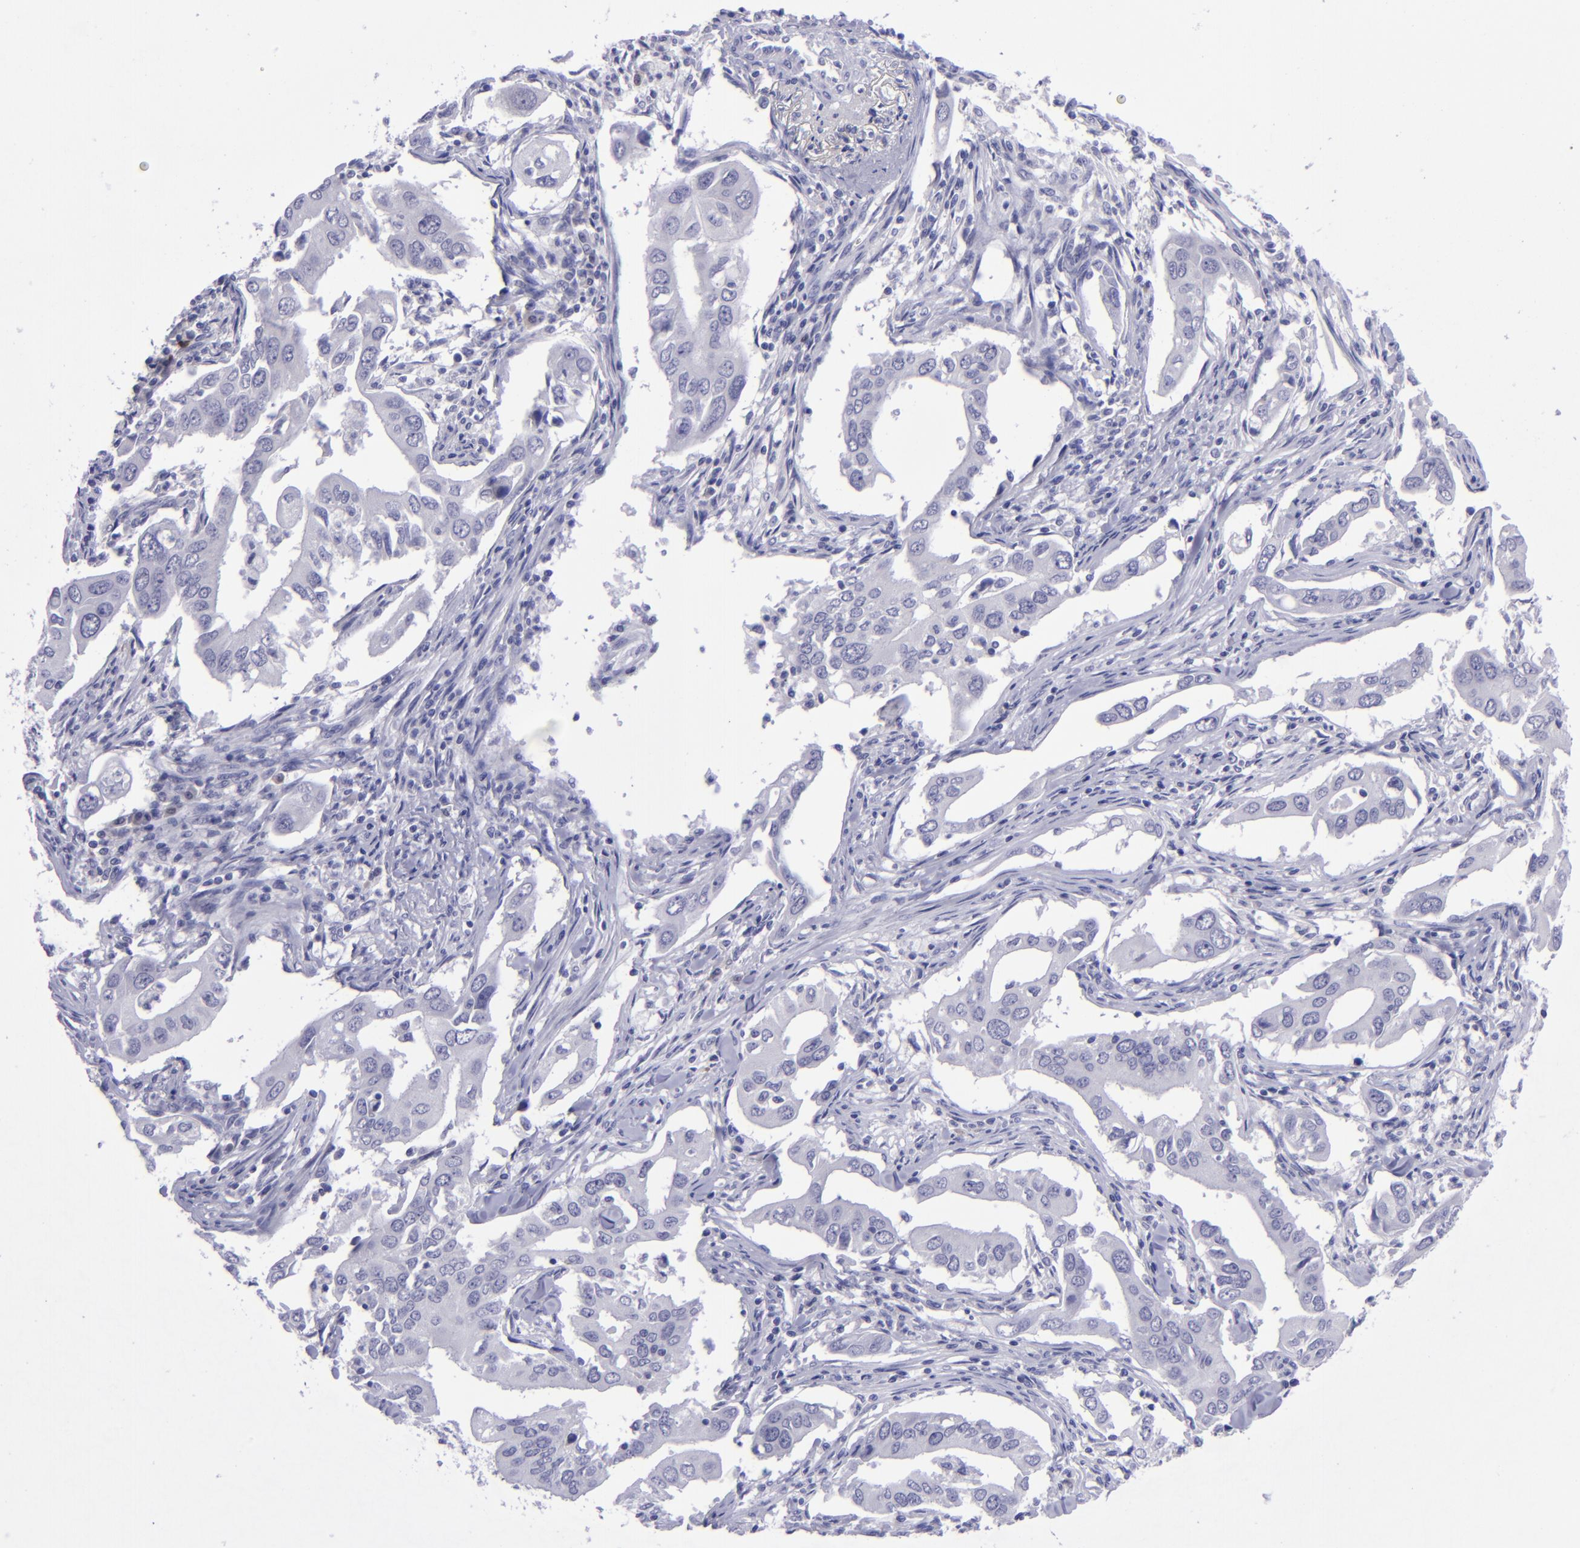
{"staining": {"intensity": "negative", "quantity": "none", "location": "none"}, "tissue": "lung cancer", "cell_type": "Tumor cells", "image_type": "cancer", "snomed": [{"axis": "morphology", "description": "Adenocarcinoma, NOS"}, {"axis": "topography", "description": "Lung"}], "caption": "High power microscopy photomicrograph of an immunohistochemistry micrograph of lung cancer (adenocarcinoma), revealing no significant expression in tumor cells. (DAB (3,3'-diaminobenzidine) immunohistochemistry (IHC), high magnification).", "gene": "POU2F2", "patient": {"sex": "male", "age": 48}}